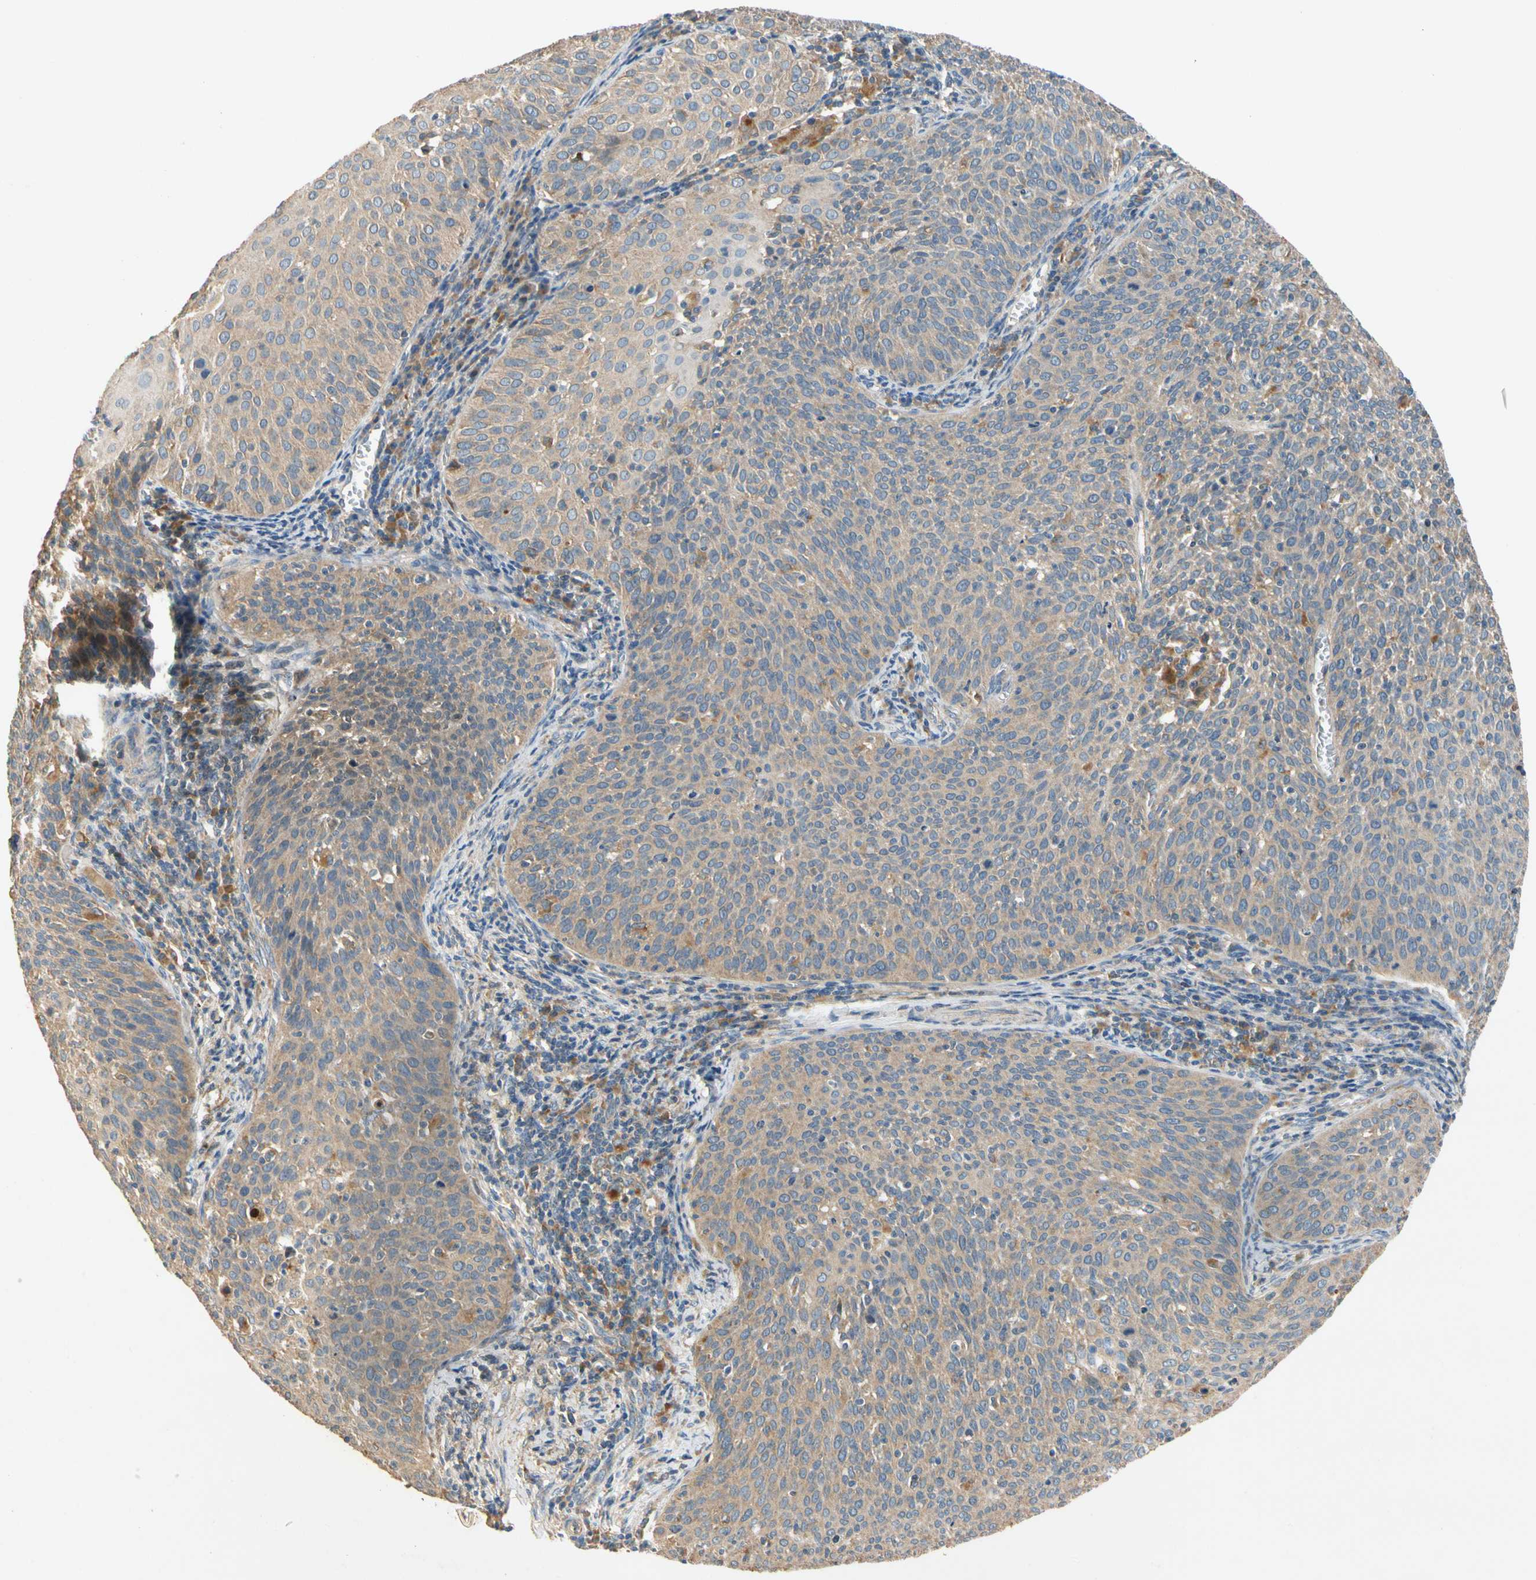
{"staining": {"intensity": "weak", "quantity": ">75%", "location": "cytoplasmic/membranous"}, "tissue": "cervical cancer", "cell_type": "Tumor cells", "image_type": "cancer", "snomed": [{"axis": "morphology", "description": "Squamous cell carcinoma, NOS"}, {"axis": "topography", "description": "Cervix"}], "caption": "Cervical cancer stained with a brown dye reveals weak cytoplasmic/membranous positive positivity in approximately >75% of tumor cells.", "gene": "USP46", "patient": {"sex": "female", "age": 38}}